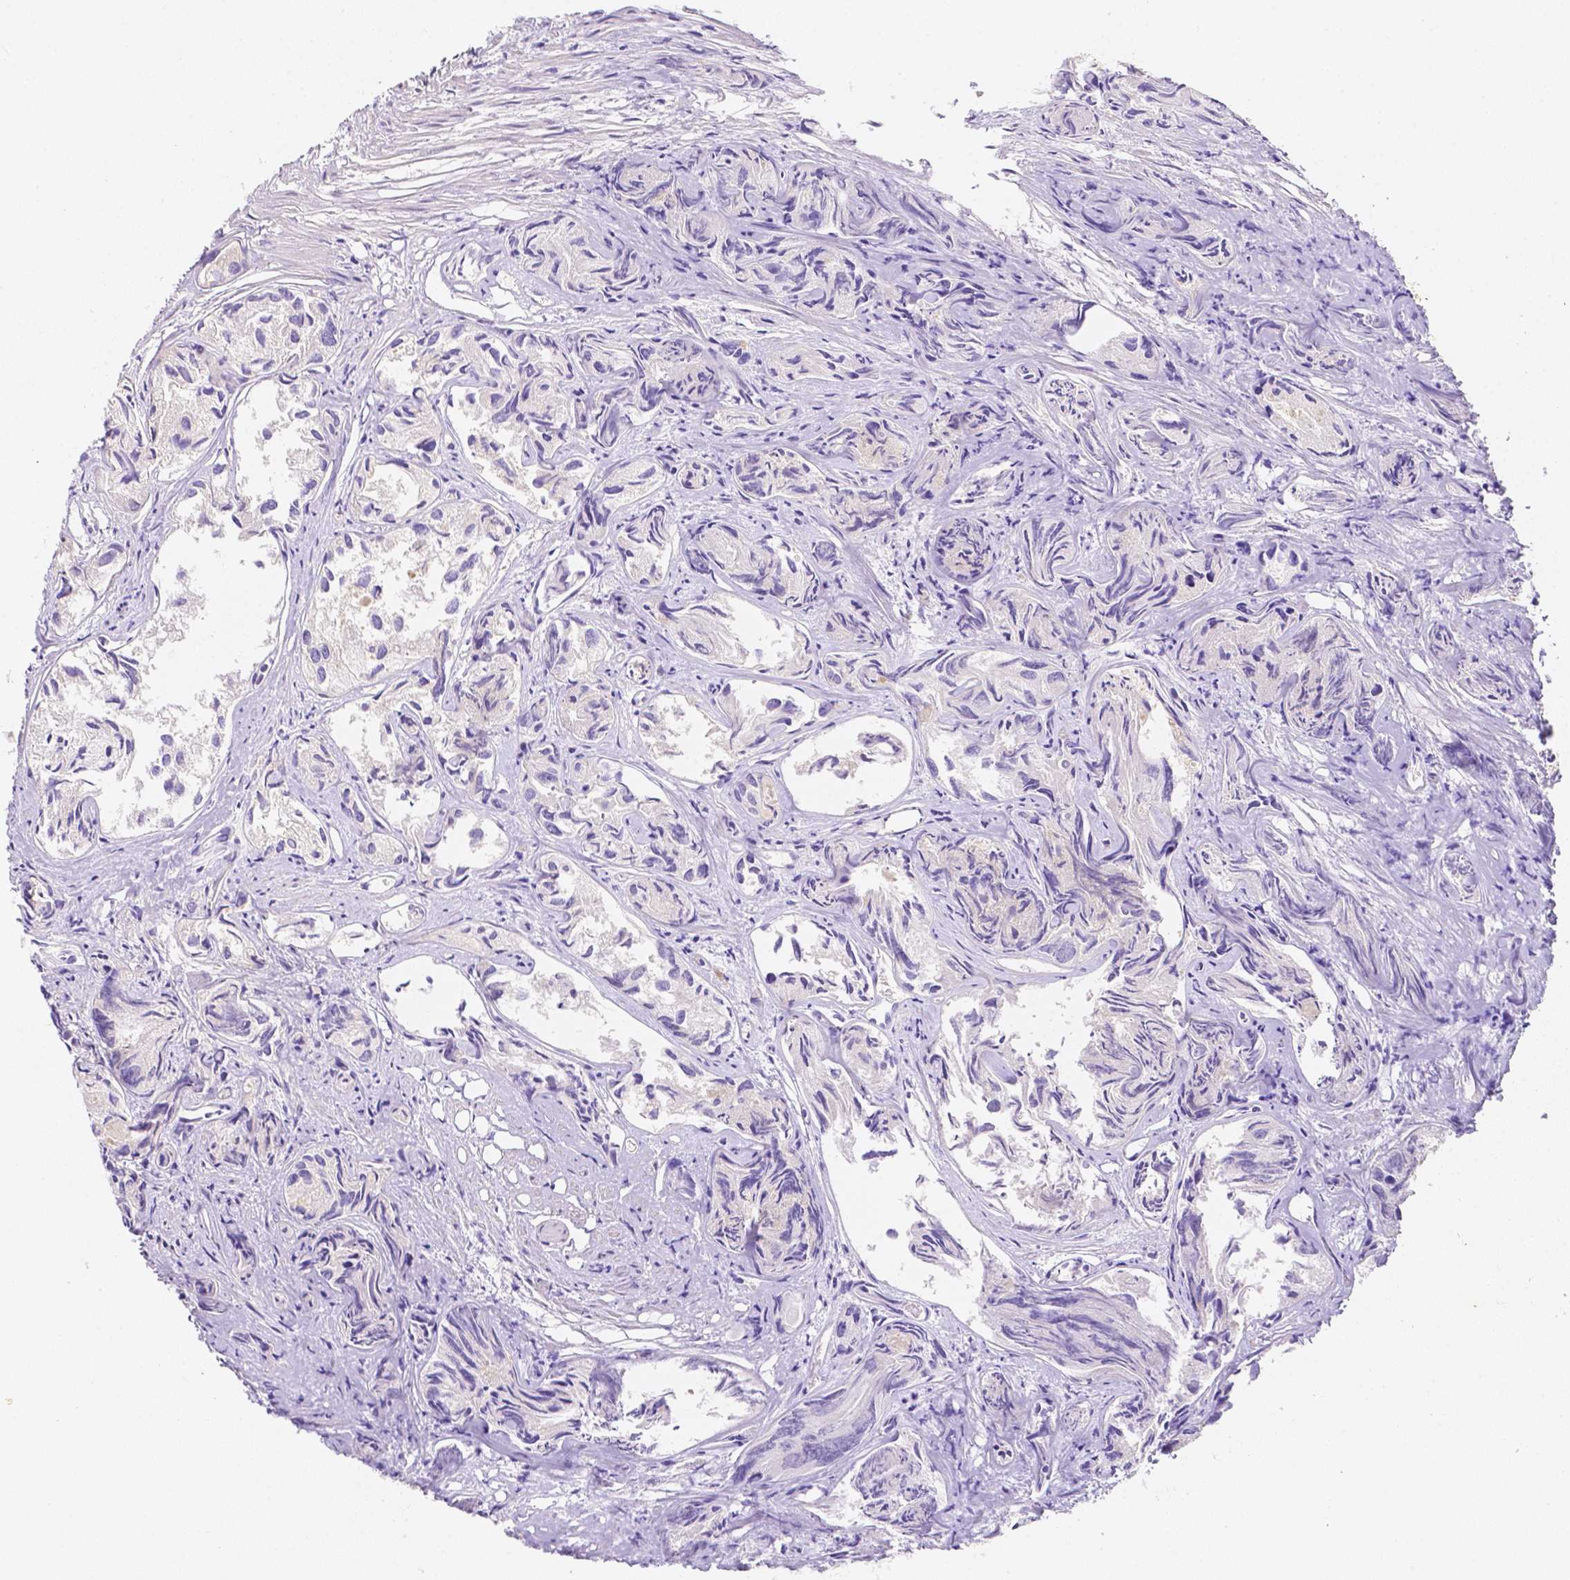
{"staining": {"intensity": "negative", "quantity": "none", "location": "none"}, "tissue": "prostate cancer", "cell_type": "Tumor cells", "image_type": "cancer", "snomed": [{"axis": "morphology", "description": "Adenocarcinoma, High grade"}, {"axis": "topography", "description": "Prostate"}], "caption": "Immunohistochemical staining of prostate cancer exhibits no significant staining in tumor cells.", "gene": "C10orf67", "patient": {"sex": "male", "age": 84}}